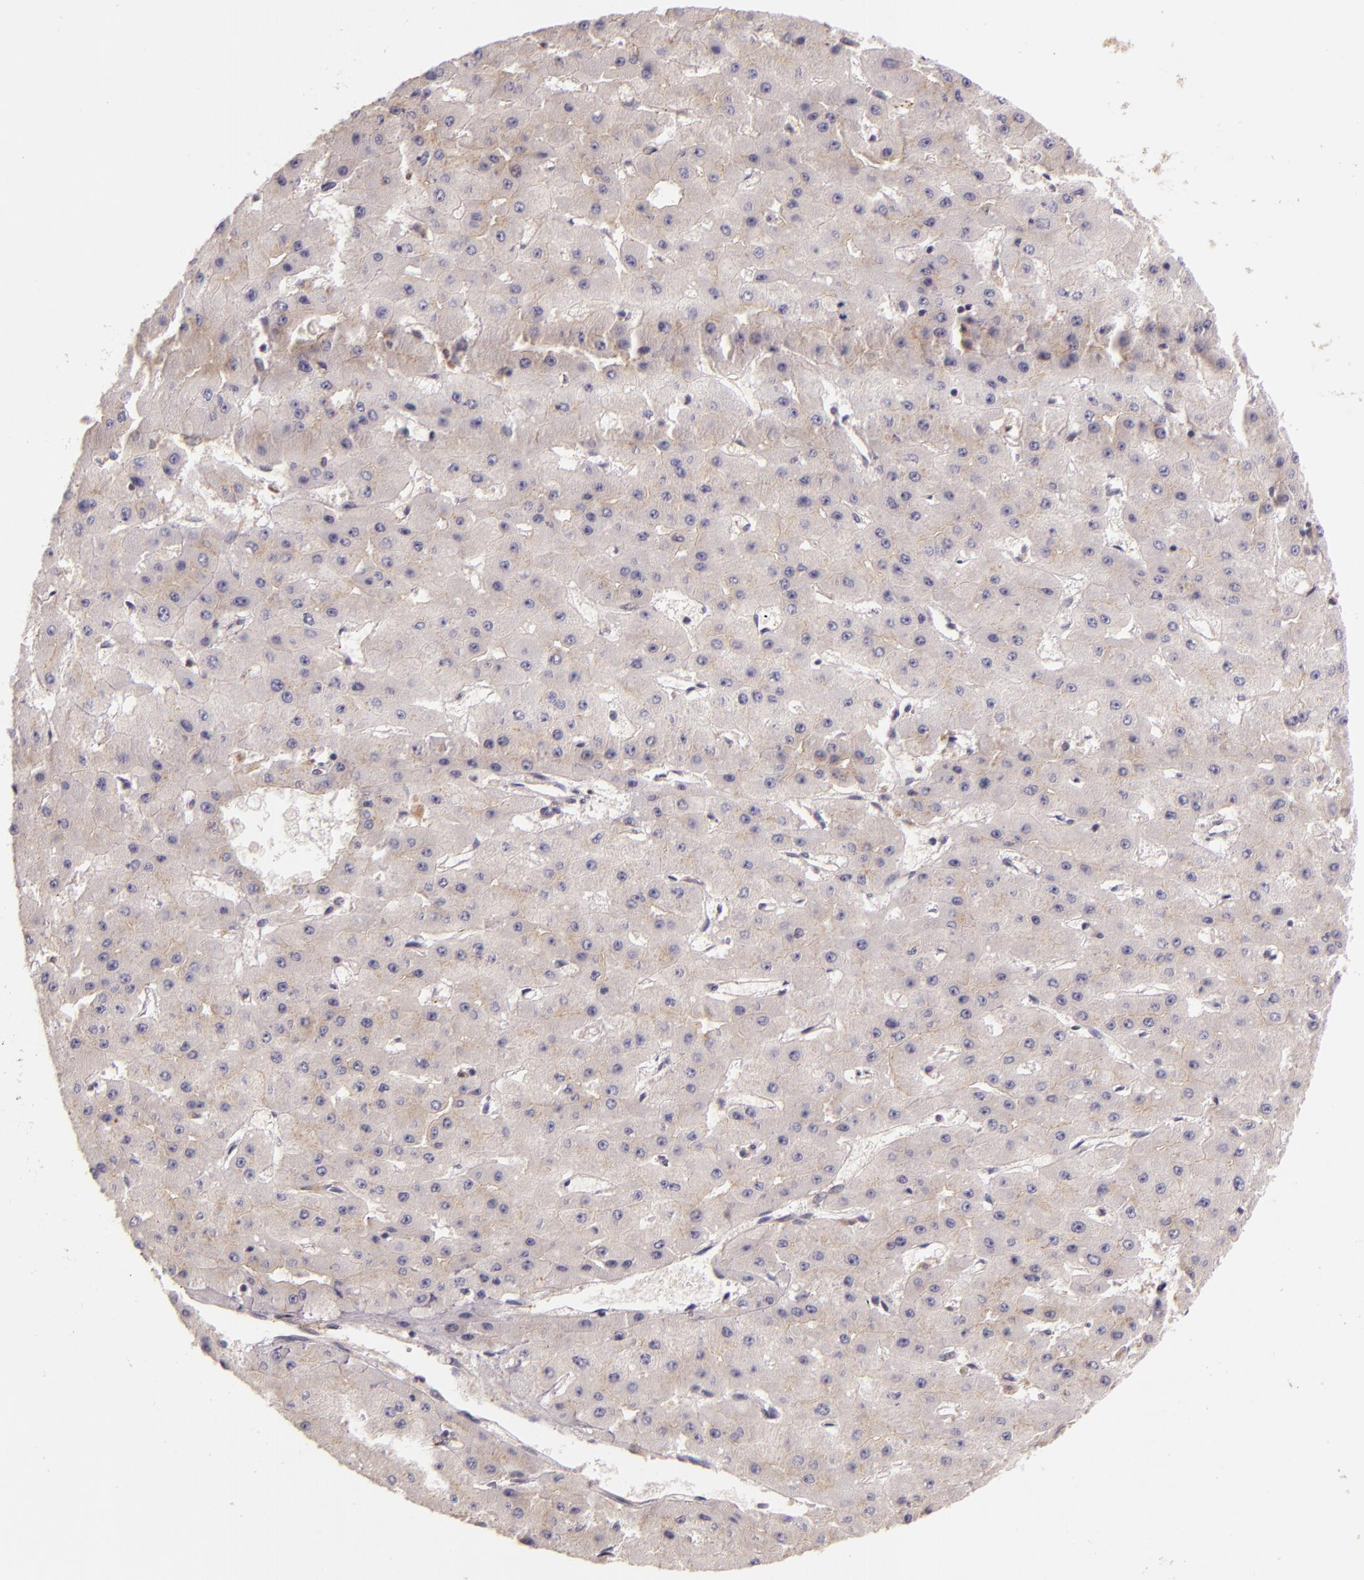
{"staining": {"intensity": "weak", "quantity": "25%-75%", "location": "cytoplasmic/membranous"}, "tissue": "liver cancer", "cell_type": "Tumor cells", "image_type": "cancer", "snomed": [{"axis": "morphology", "description": "Carcinoma, Hepatocellular, NOS"}, {"axis": "topography", "description": "Liver"}], "caption": "Liver cancer (hepatocellular carcinoma) stained for a protein shows weak cytoplasmic/membranous positivity in tumor cells.", "gene": "ARMH4", "patient": {"sex": "female", "age": 52}}